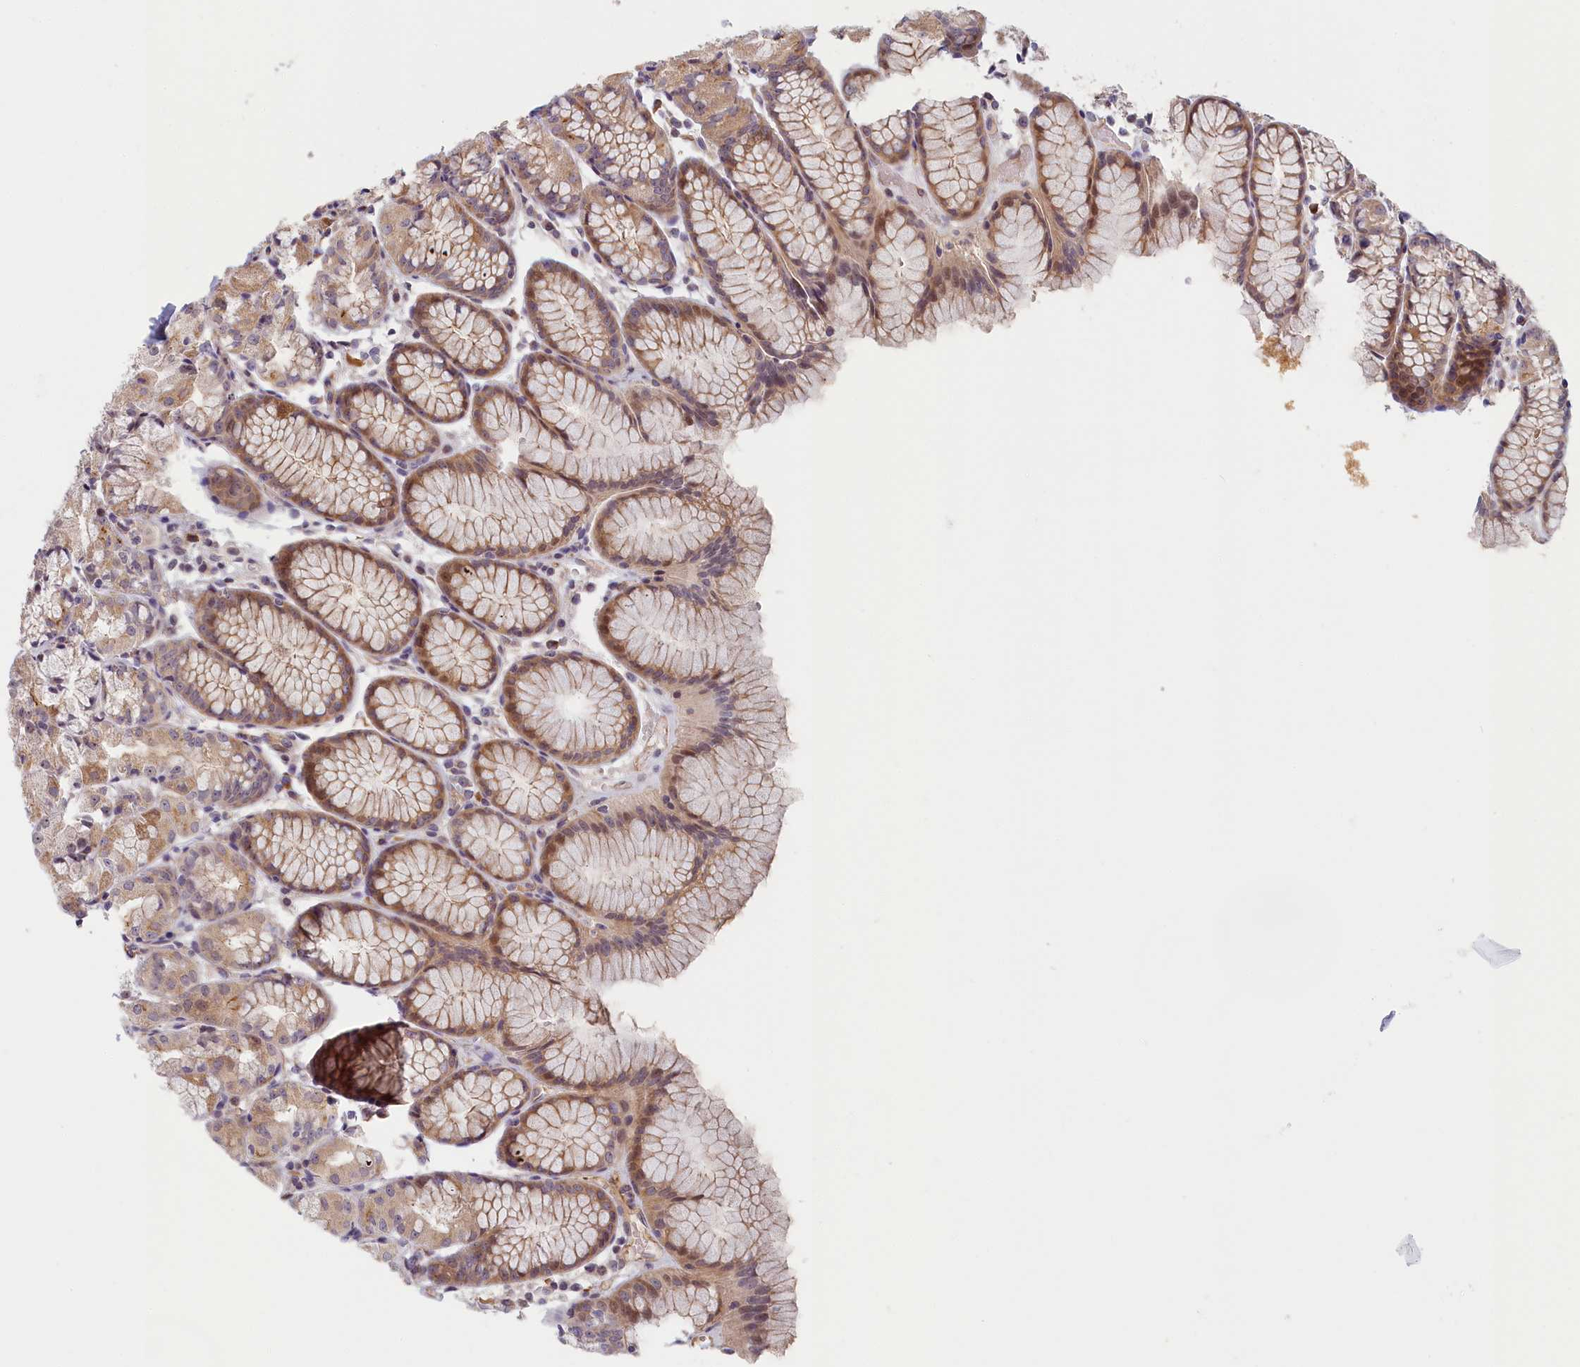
{"staining": {"intensity": "weak", "quantity": "25%-75%", "location": "cytoplasmic/membranous,nuclear"}, "tissue": "stomach", "cell_type": "Glandular cells", "image_type": "normal", "snomed": [{"axis": "morphology", "description": "Normal tissue, NOS"}, {"axis": "topography", "description": "Stomach, upper"}], "caption": "A low amount of weak cytoplasmic/membranous,nuclear expression is seen in approximately 25%-75% of glandular cells in benign stomach.", "gene": "INTS4", "patient": {"sex": "male", "age": 47}}